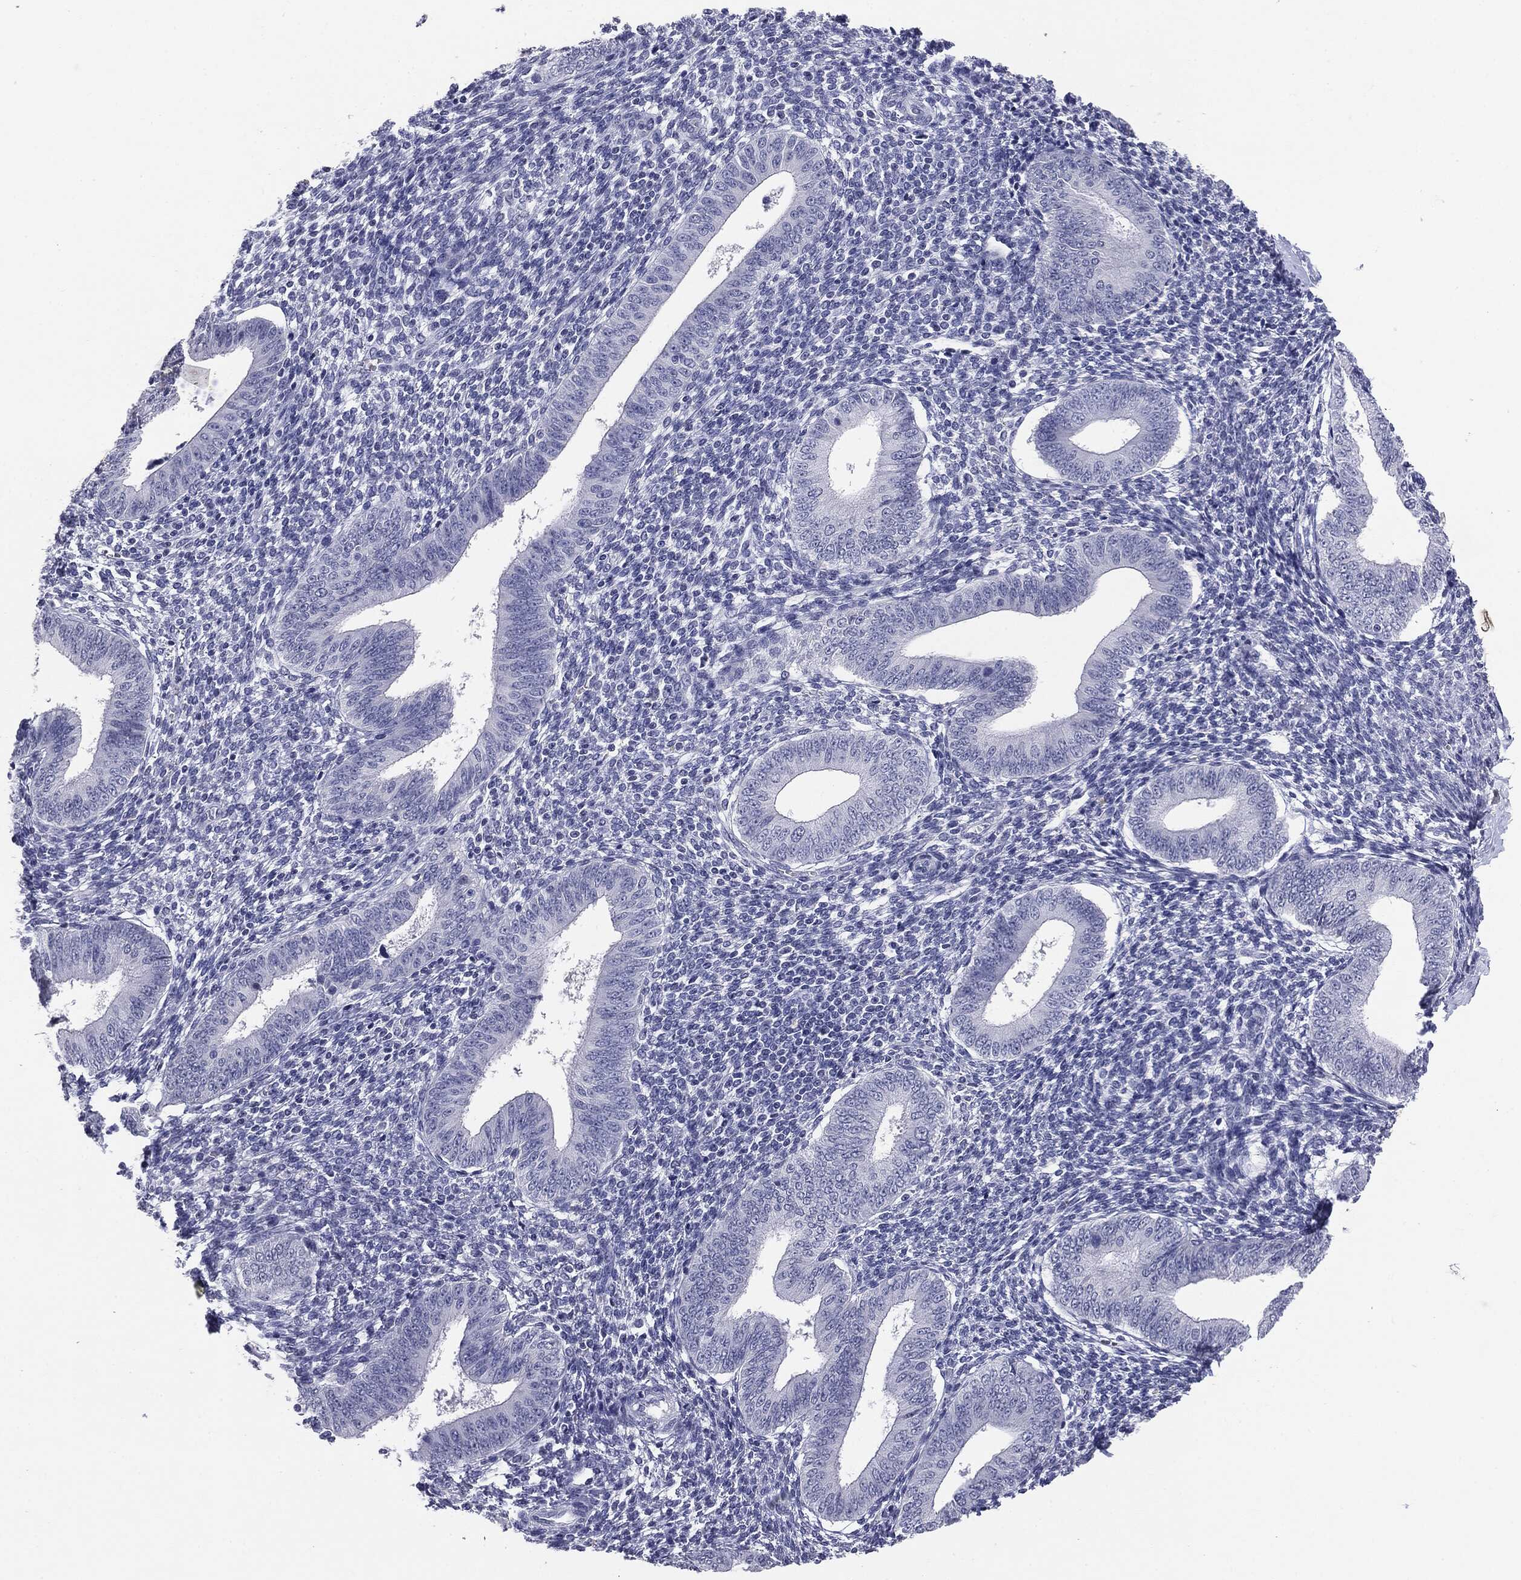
{"staining": {"intensity": "negative", "quantity": "none", "location": "none"}, "tissue": "endometrium", "cell_type": "Cells in endometrial stroma", "image_type": "normal", "snomed": [{"axis": "morphology", "description": "Normal tissue, NOS"}, {"axis": "topography", "description": "Endometrium"}], "caption": "High power microscopy micrograph of an immunohistochemistry micrograph of benign endometrium, revealing no significant staining in cells in endometrial stroma.", "gene": "SERPINB4", "patient": {"sex": "female", "age": 39}}